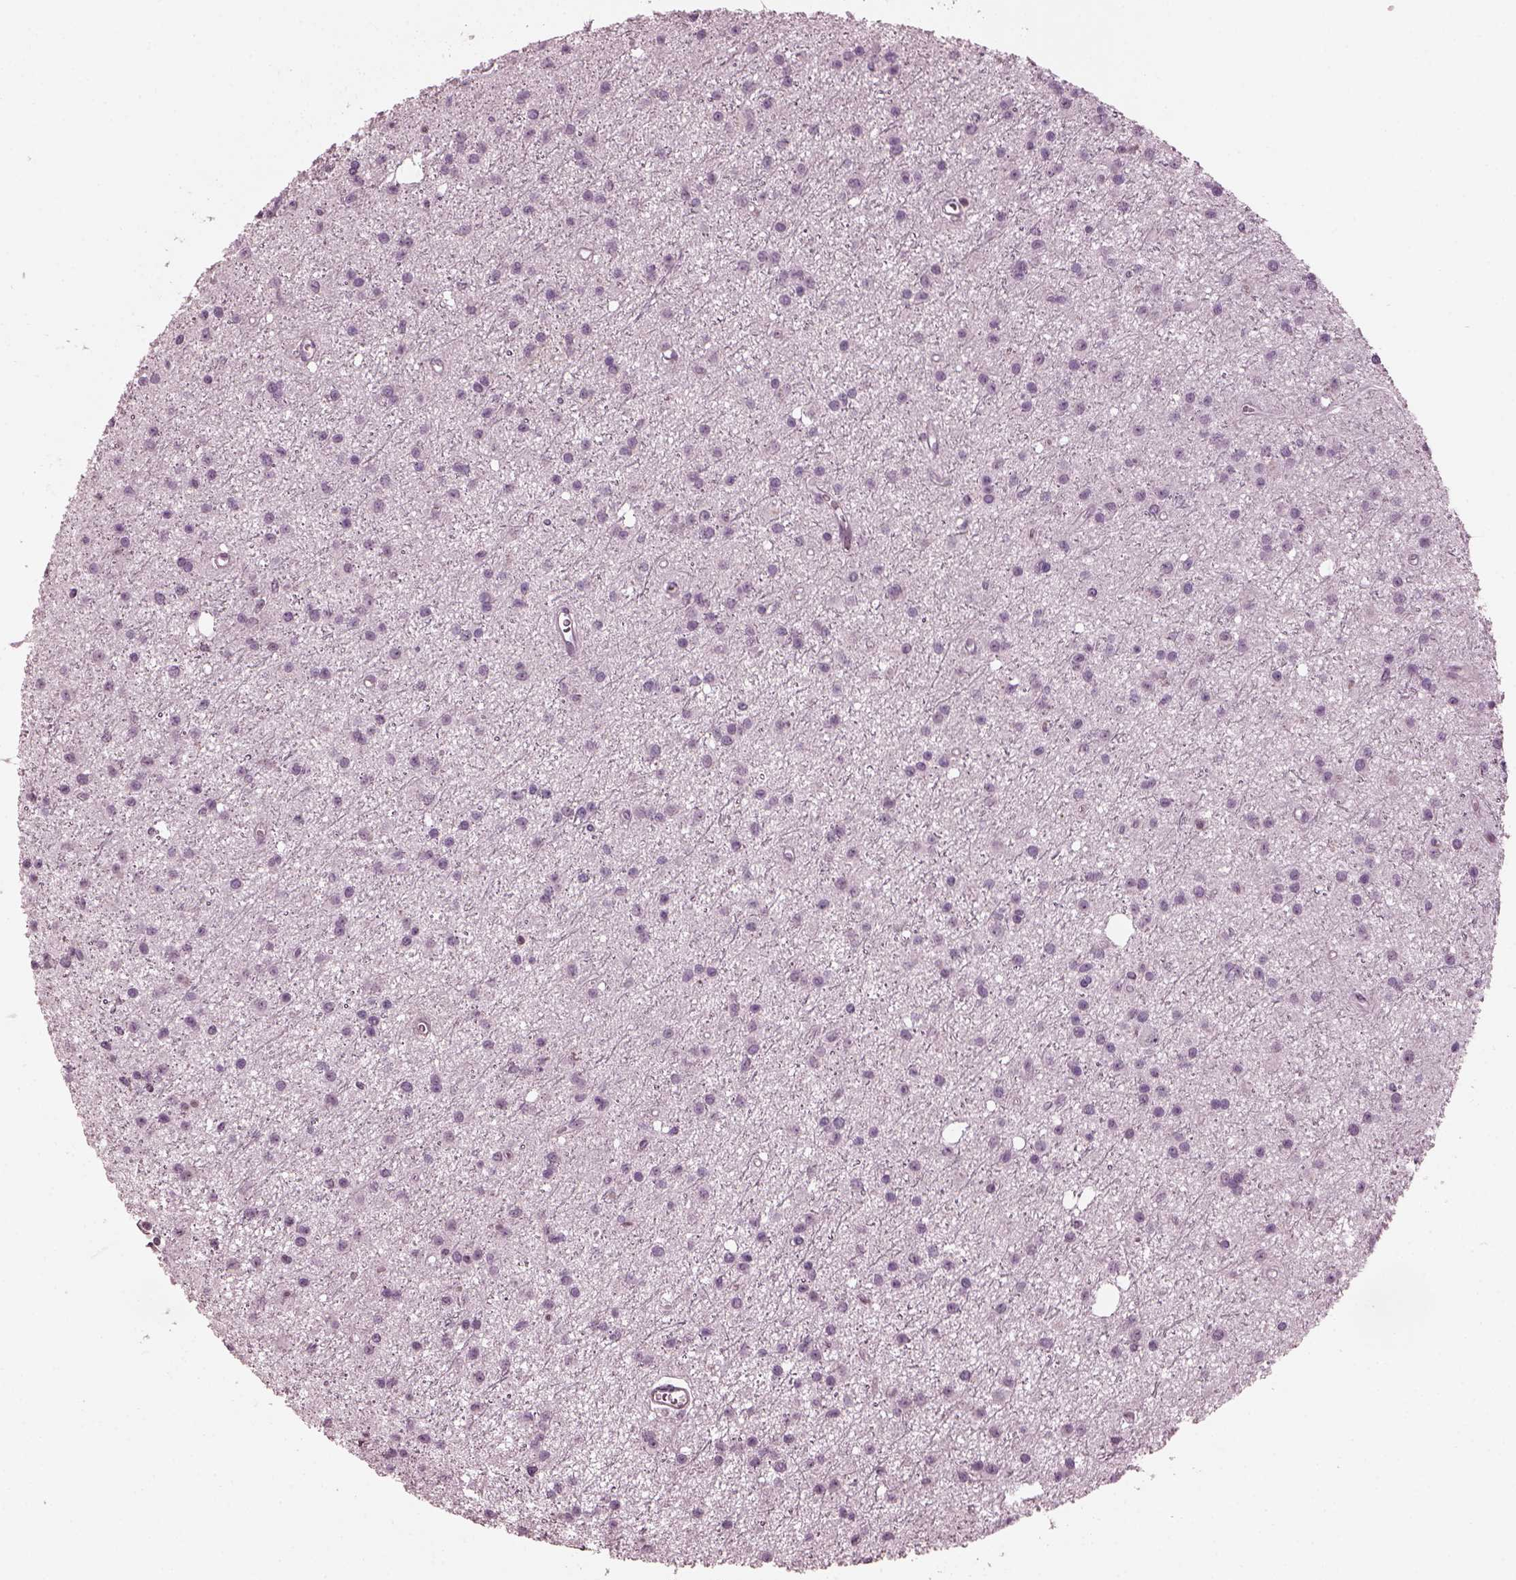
{"staining": {"intensity": "negative", "quantity": "none", "location": "none"}, "tissue": "glioma", "cell_type": "Tumor cells", "image_type": "cancer", "snomed": [{"axis": "morphology", "description": "Glioma, malignant, Low grade"}, {"axis": "topography", "description": "Brain"}], "caption": "Immunohistochemistry of malignant glioma (low-grade) reveals no expression in tumor cells.", "gene": "BFSP1", "patient": {"sex": "male", "age": 27}}